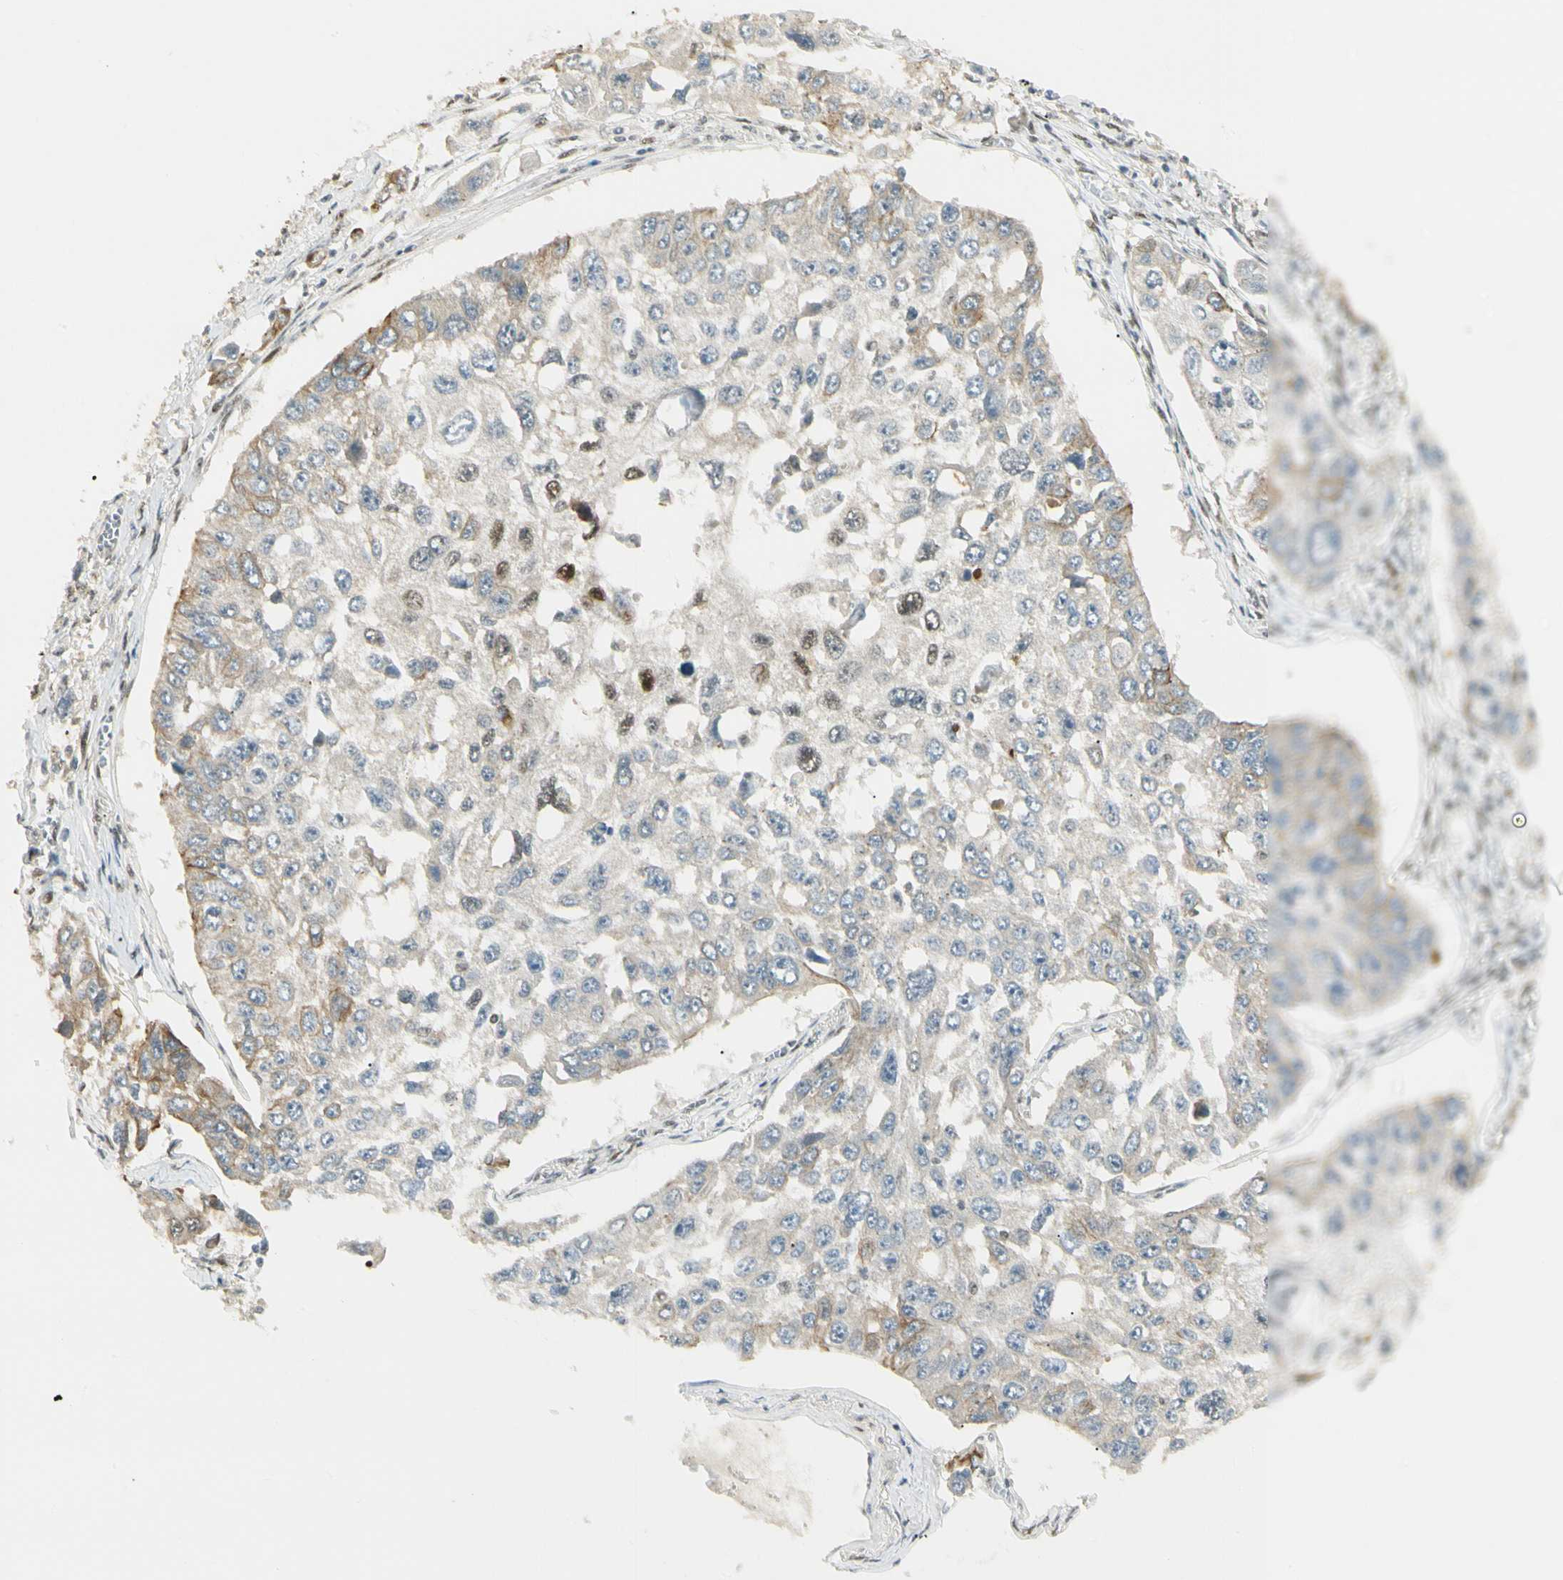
{"staining": {"intensity": "moderate", "quantity": "<25%", "location": "nuclear"}, "tissue": "lung cancer", "cell_type": "Tumor cells", "image_type": "cancer", "snomed": [{"axis": "morphology", "description": "Squamous cell carcinoma, NOS"}, {"axis": "topography", "description": "Lung"}], "caption": "Brown immunohistochemical staining in human squamous cell carcinoma (lung) exhibits moderate nuclear expression in about <25% of tumor cells.", "gene": "ATXN1", "patient": {"sex": "male", "age": 71}}